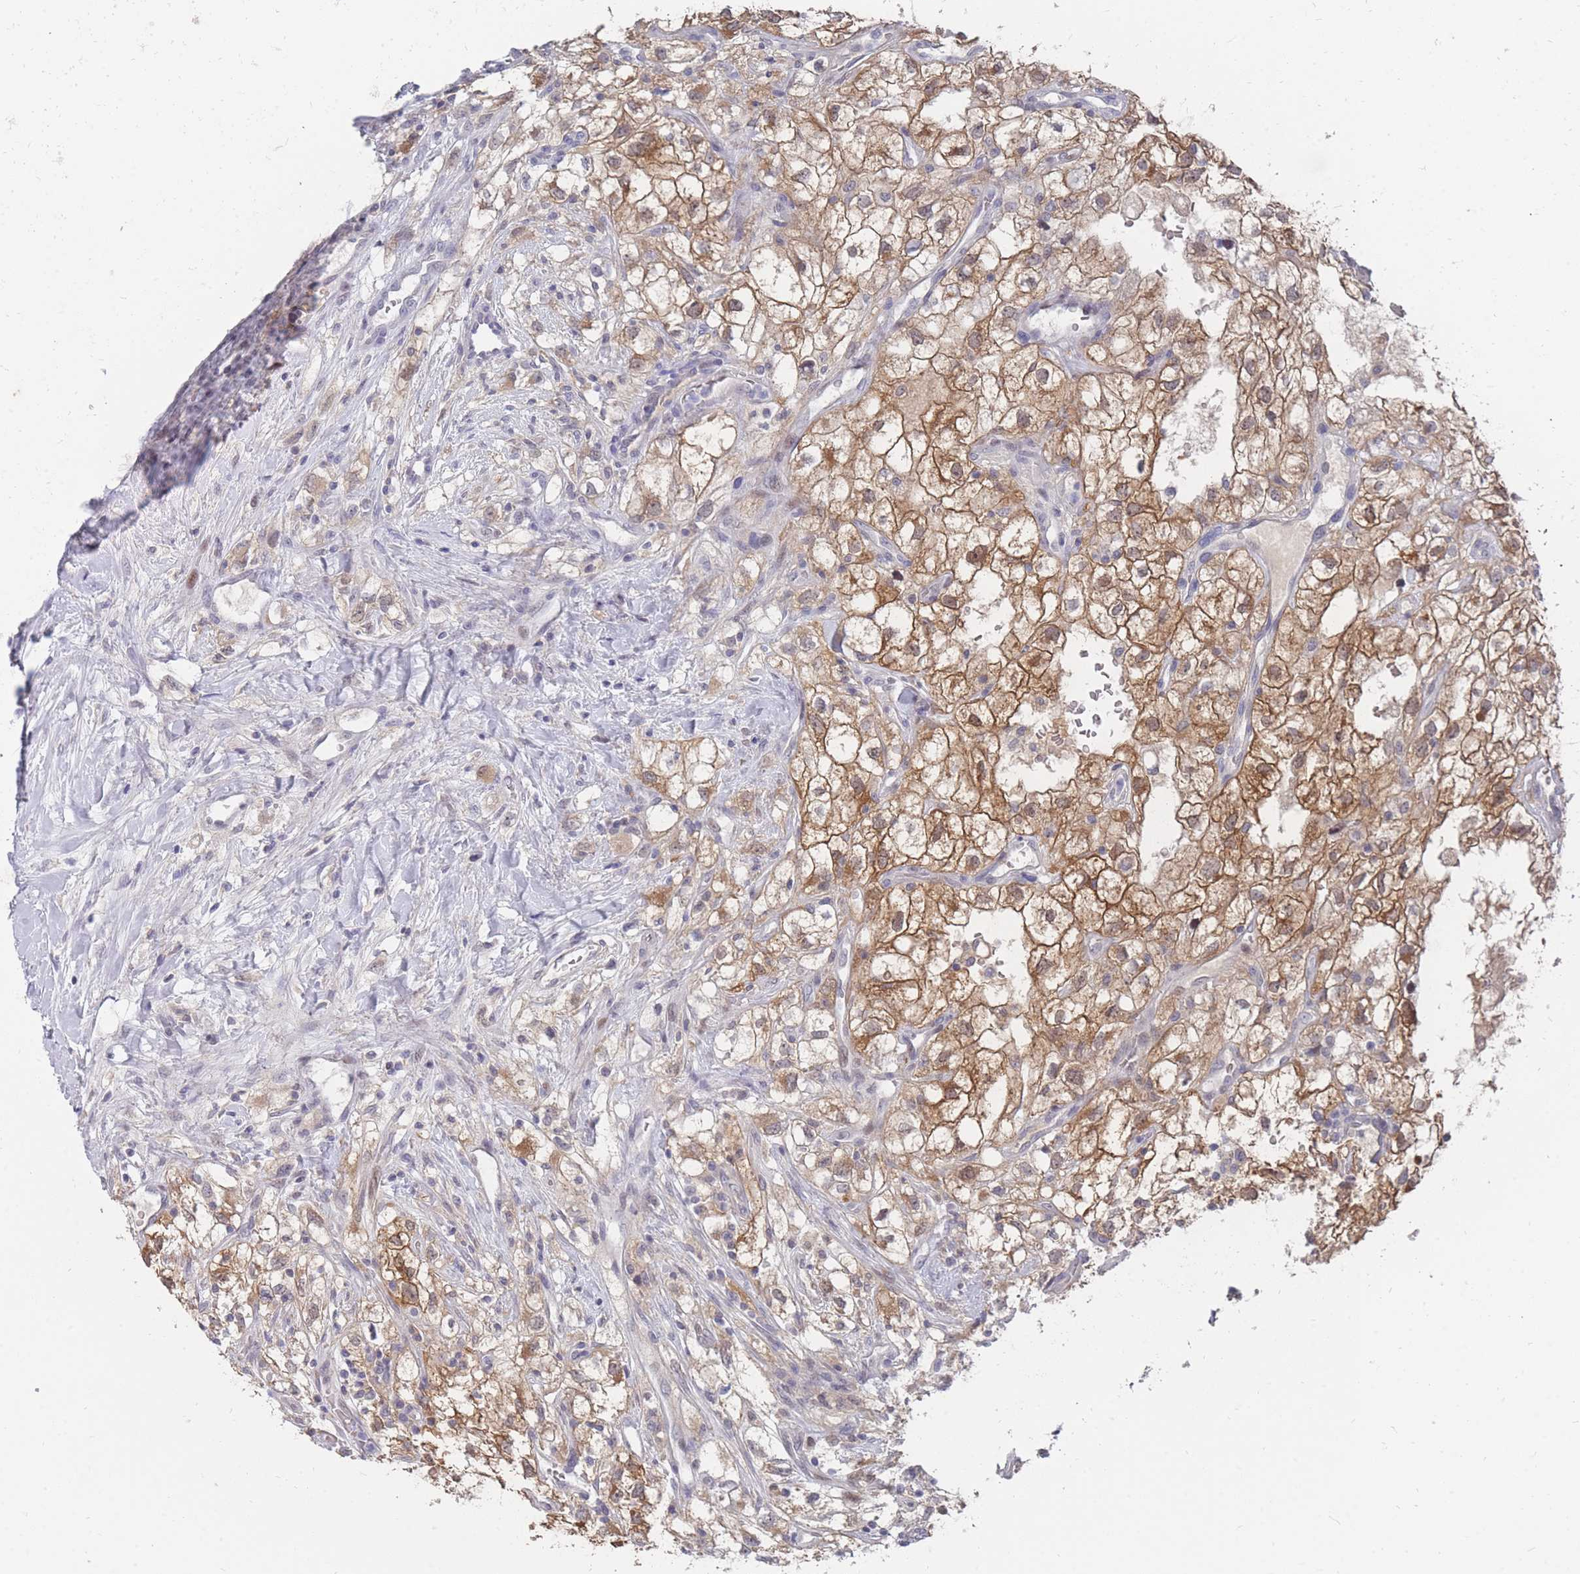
{"staining": {"intensity": "moderate", "quantity": ">75%", "location": "cytoplasmic/membranous,nuclear"}, "tissue": "renal cancer", "cell_type": "Tumor cells", "image_type": "cancer", "snomed": [{"axis": "morphology", "description": "Adenocarcinoma, NOS"}, {"axis": "topography", "description": "Kidney"}], "caption": "Immunohistochemistry (IHC) (DAB) staining of human renal cancer (adenocarcinoma) shows moderate cytoplasmic/membranous and nuclear protein positivity in about >75% of tumor cells. The protein of interest is shown in brown color, while the nuclei are stained blue.", "gene": "GINS1", "patient": {"sex": "male", "age": 59}}